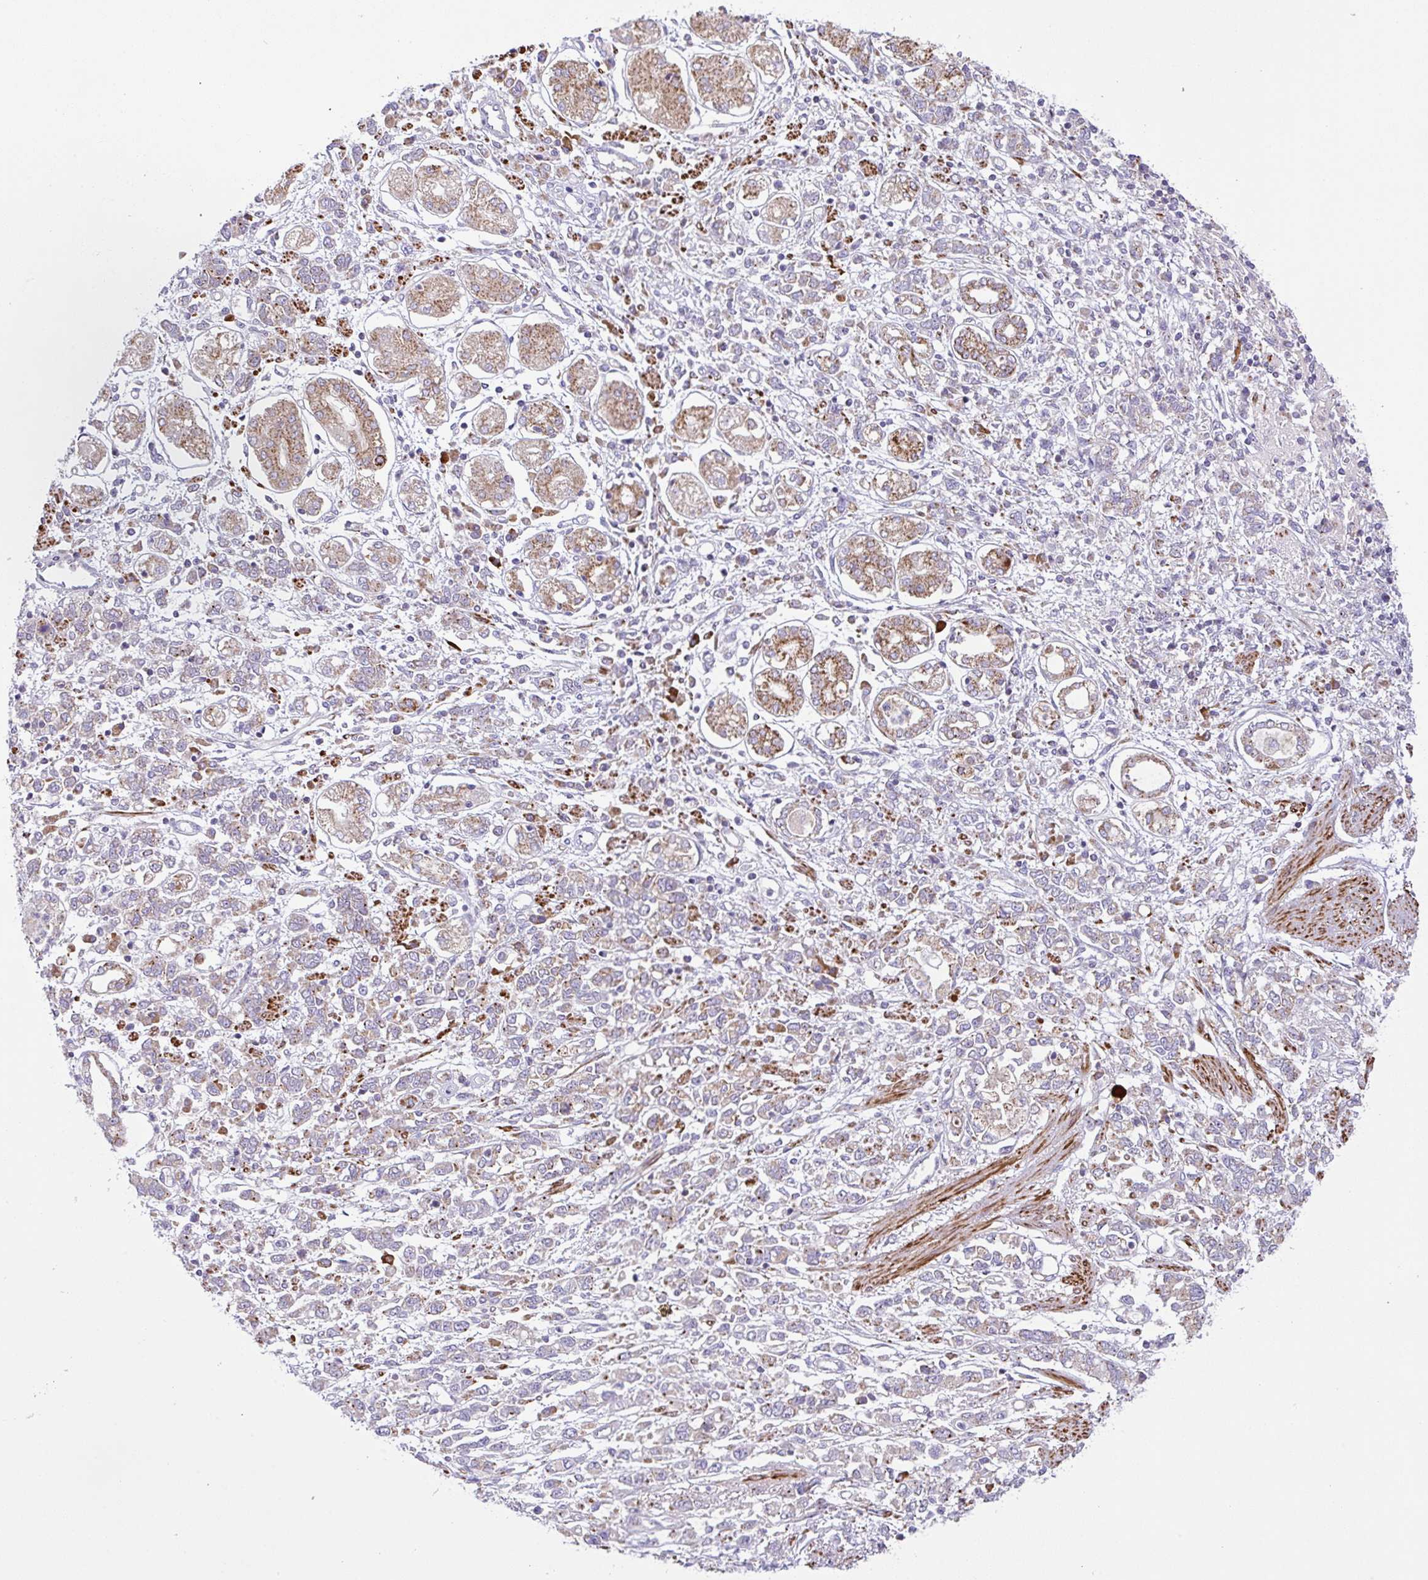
{"staining": {"intensity": "moderate", "quantity": "25%-75%", "location": "cytoplasmic/membranous"}, "tissue": "stomach cancer", "cell_type": "Tumor cells", "image_type": "cancer", "snomed": [{"axis": "morphology", "description": "Adenocarcinoma, NOS"}, {"axis": "topography", "description": "Stomach"}], "caption": "Brown immunohistochemical staining in human adenocarcinoma (stomach) demonstrates moderate cytoplasmic/membranous positivity in approximately 25%-75% of tumor cells.", "gene": "CHDH", "patient": {"sex": "female", "age": 76}}